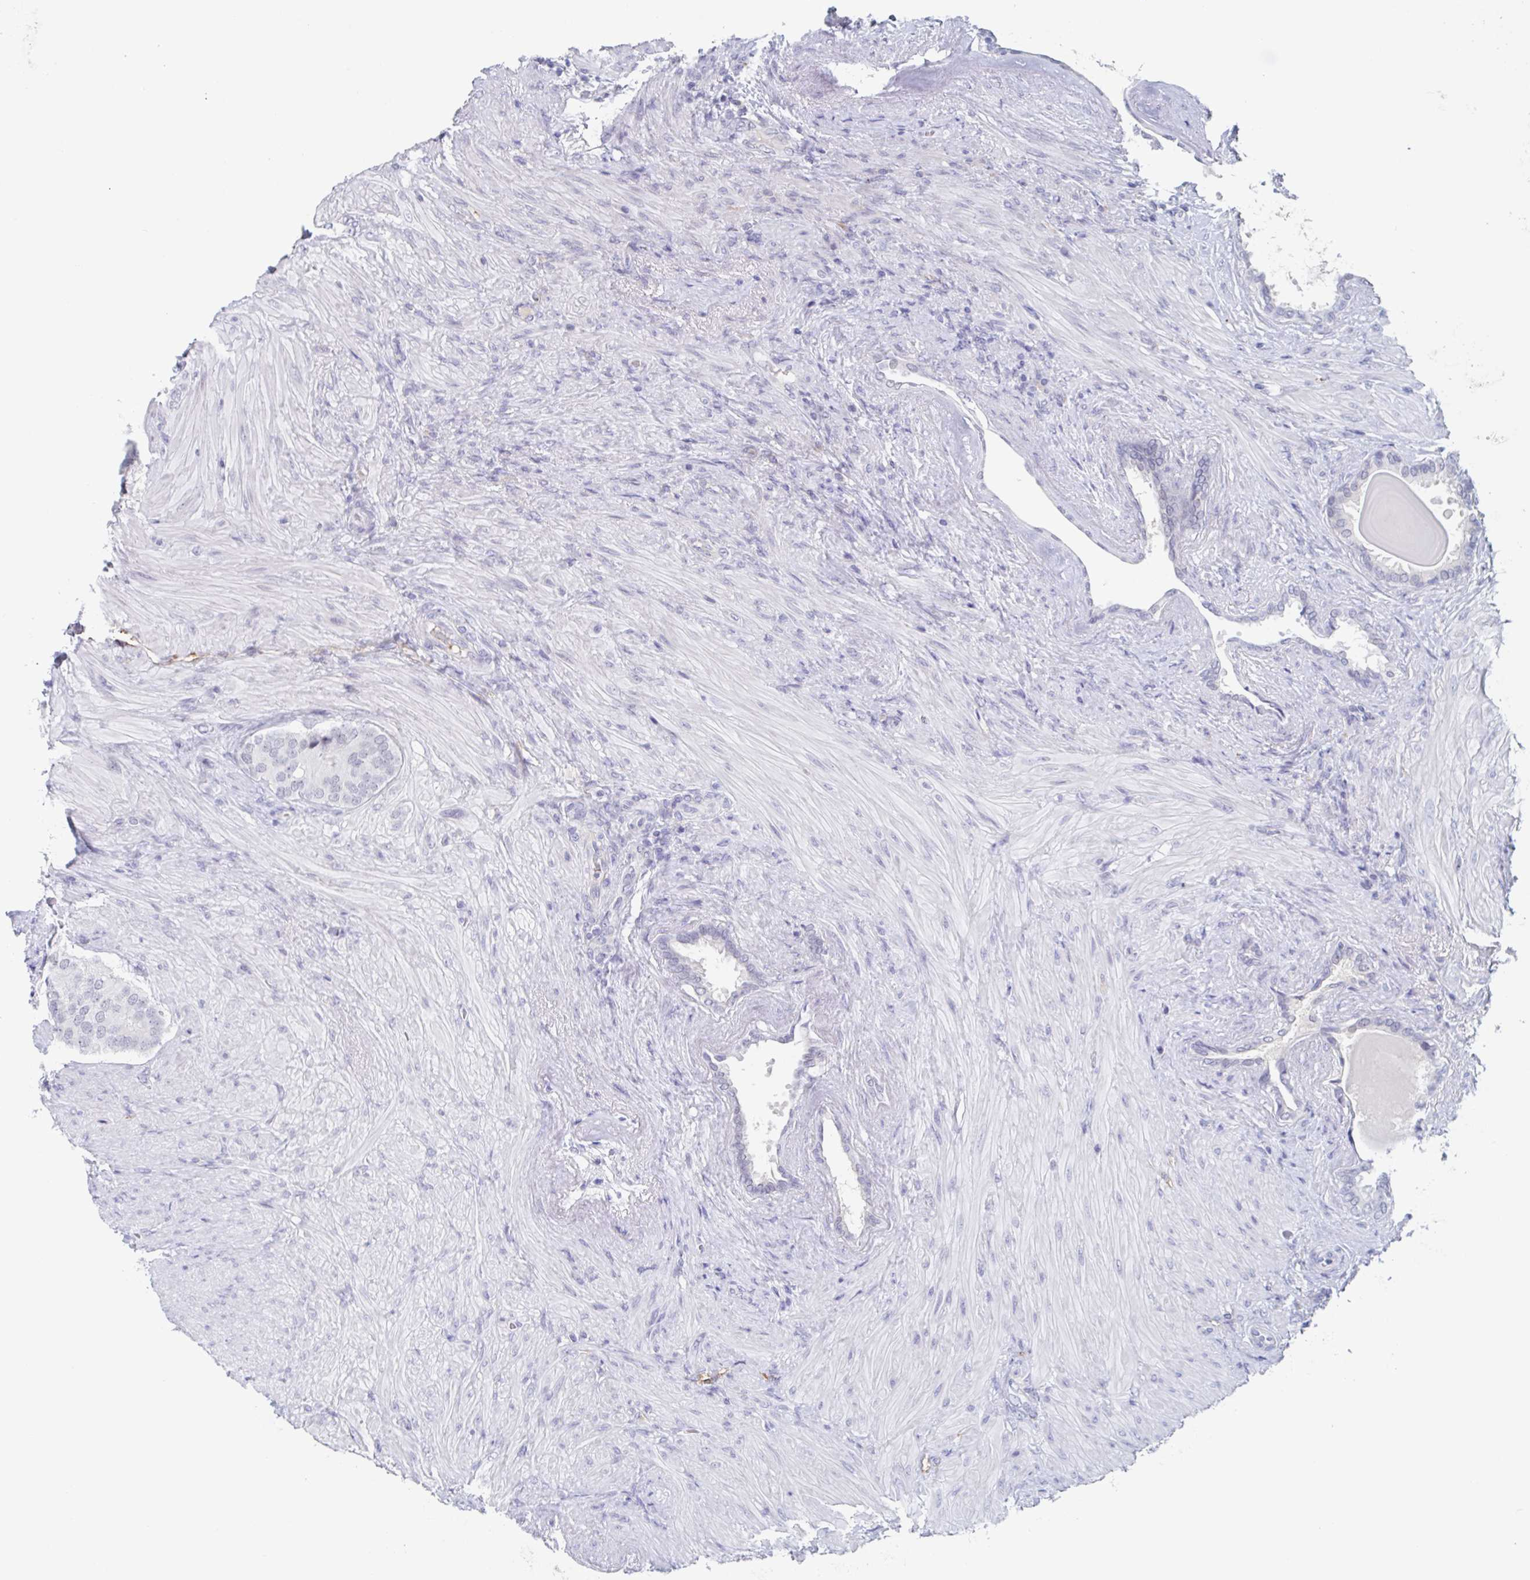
{"staining": {"intensity": "negative", "quantity": "none", "location": "none"}, "tissue": "prostate cancer", "cell_type": "Tumor cells", "image_type": "cancer", "snomed": [{"axis": "morphology", "description": "Adenocarcinoma, High grade"}, {"axis": "topography", "description": "Prostate"}], "caption": "This micrograph is of prostate cancer stained with immunohistochemistry (IHC) to label a protein in brown with the nuclei are counter-stained blue. There is no positivity in tumor cells.", "gene": "KDM4D", "patient": {"sex": "male", "age": 62}}